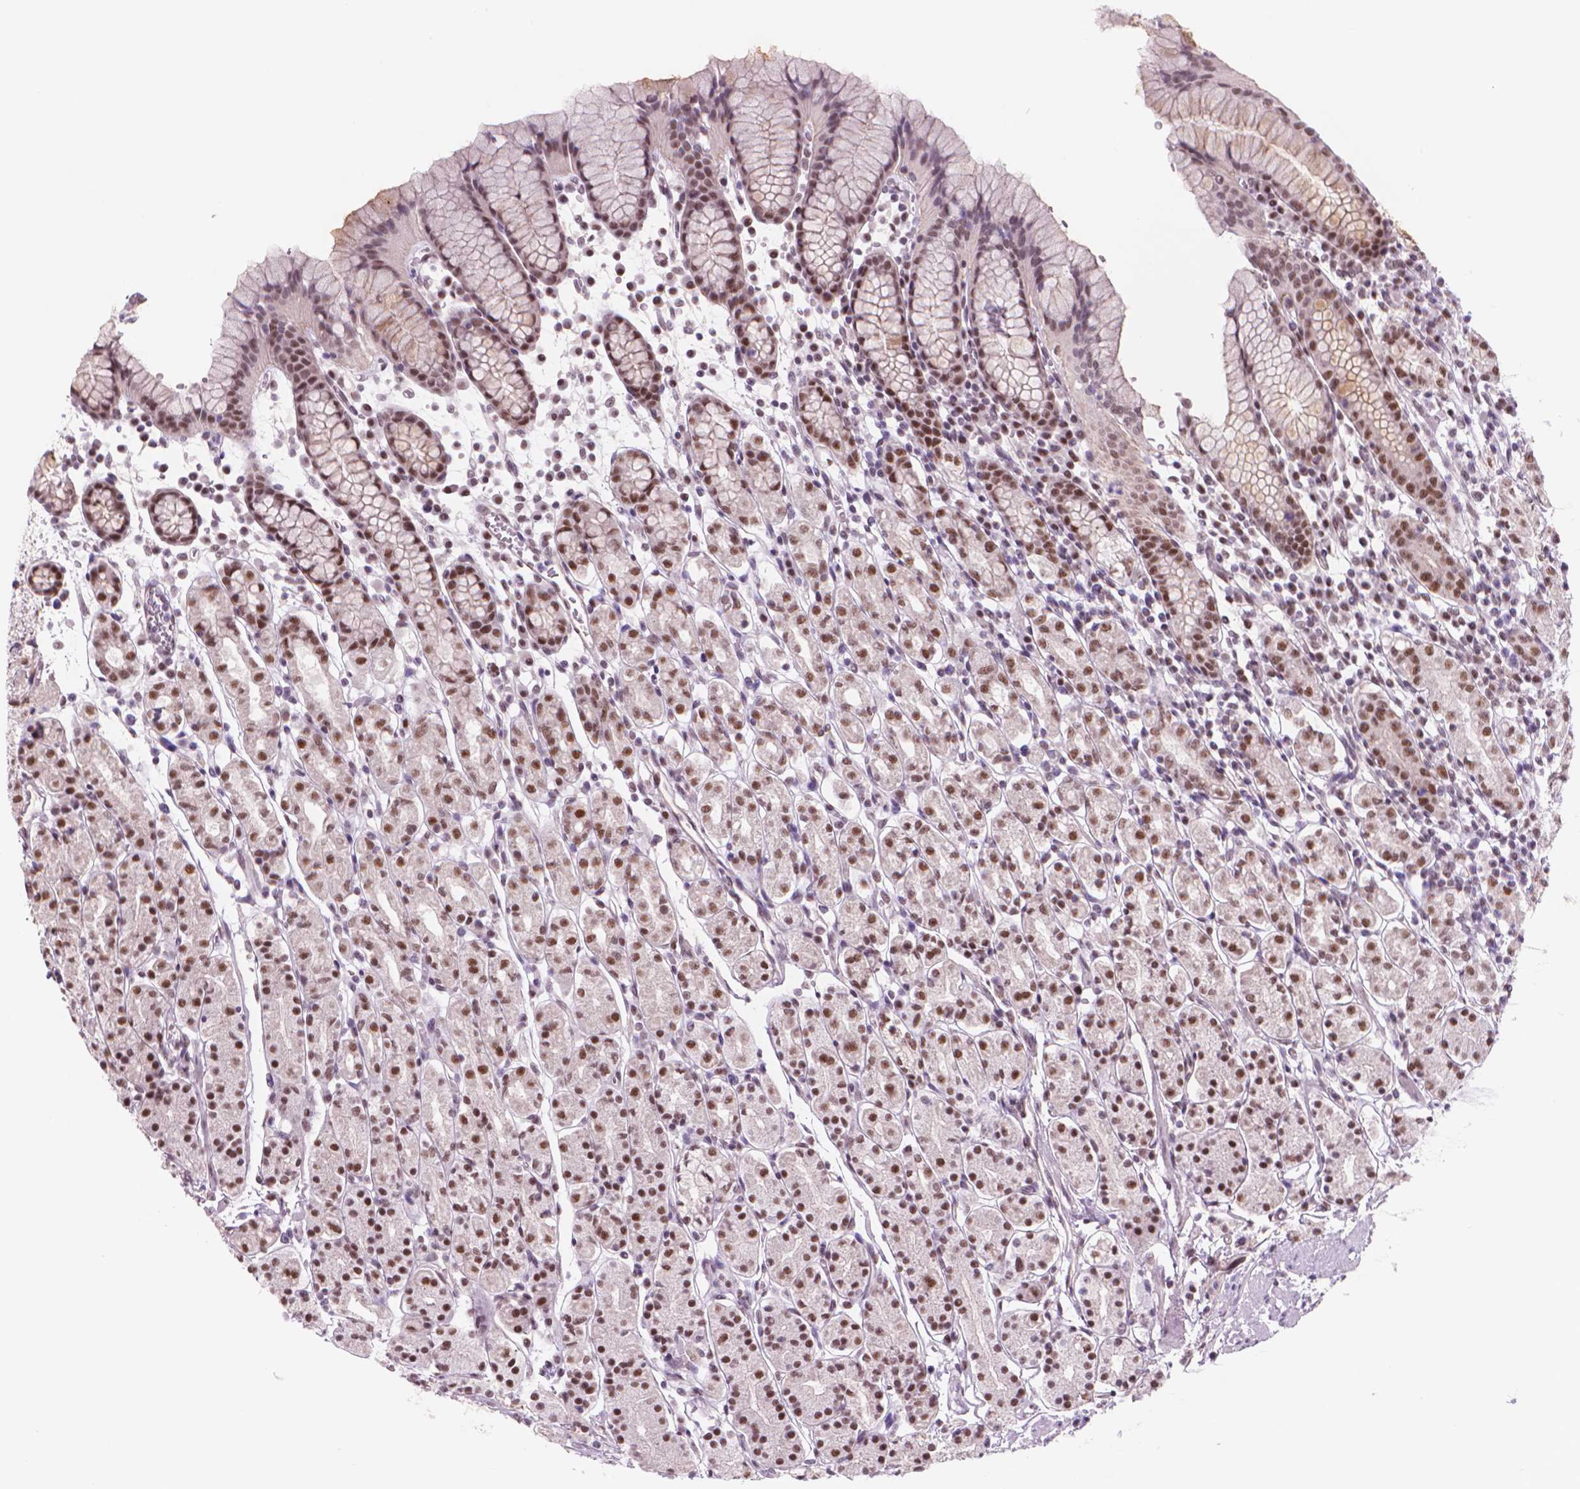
{"staining": {"intensity": "moderate", "quantity": ">75%", "location": "cytoplasmic/membranous,nuclear"}, "tissue": "stomach", "cell_type": "Glandular cells", "image_type": "normal", "snomed": [{"axis": "morphology", "description": "Normal tissue, NOS"}, {"axis": "topography", "description": "Stomach, upper"}, {"axis": "topography", "description": "Stomach"}], "caption": "Stomach stained with DAB (3,3'-diaminobenzidine) IHC exhibits medium levels of moderate cytoplasmic/membranous,nuclear staining in about >75% of glandular cells.", "gene": "POLR3D", "patient": {"sex": "male", "age": 62}}